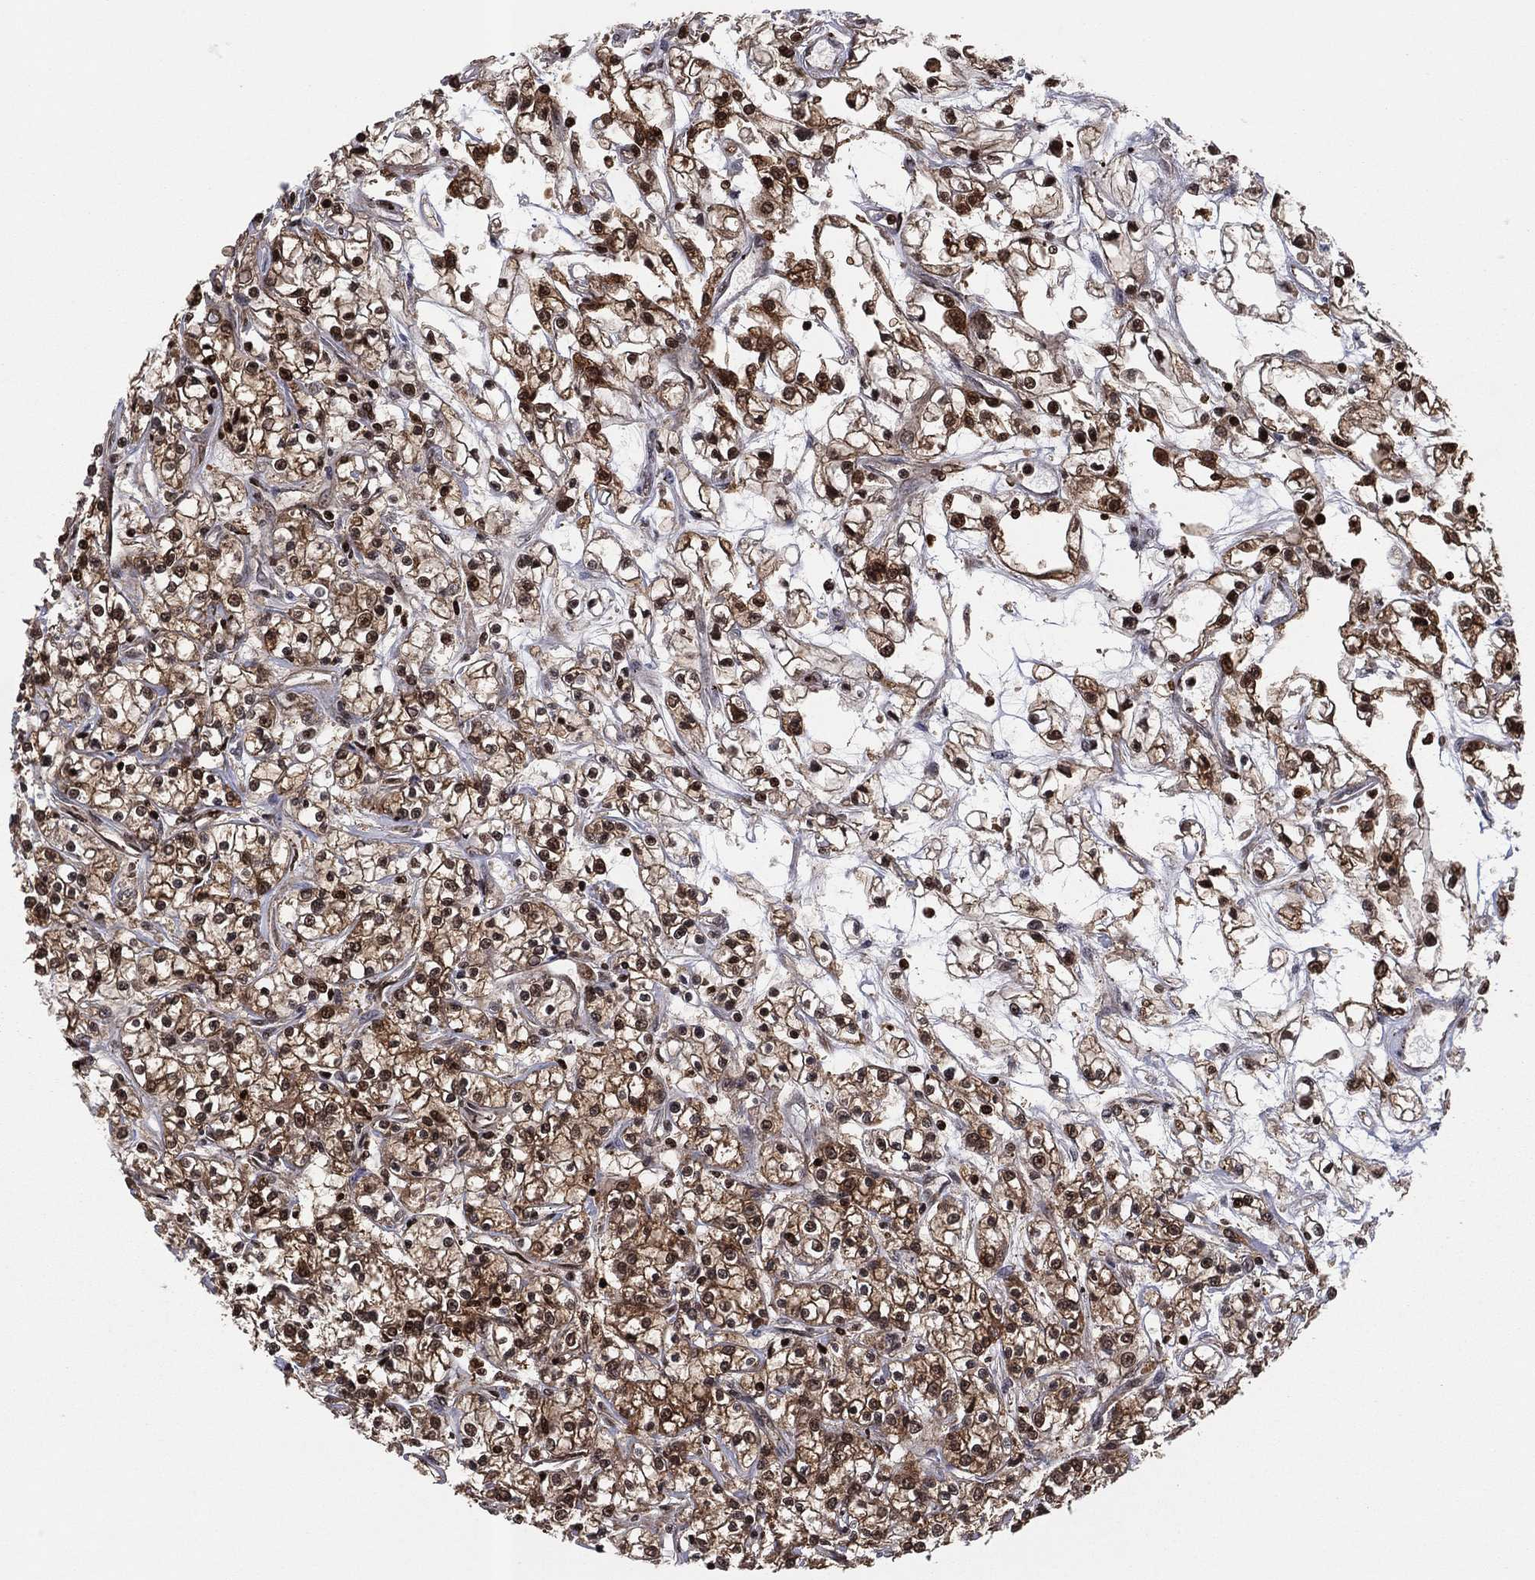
{"staining": {"intensity": "strong", "quantity": ">75%", "location": "cytoplasmic/membranous,nuclear"}, "tissue": "renal cancer", "cell_type": "Tumor cells", "image_type": "cancer", "snomed": [{"axis": "morphology", "description": "Adenocarcinoma, NOS"}, {"axis": "topography", "description": "Kidney"}], "caption": "Immunohistochemical staining of human adenocarcinoma (renal) reveals high levels of strong cytoplasmic/membranous and nuclear expression in about >75% of tumor cells.", "gene": "PSMA1", "patient": {"sex": "female", "age": 59}}